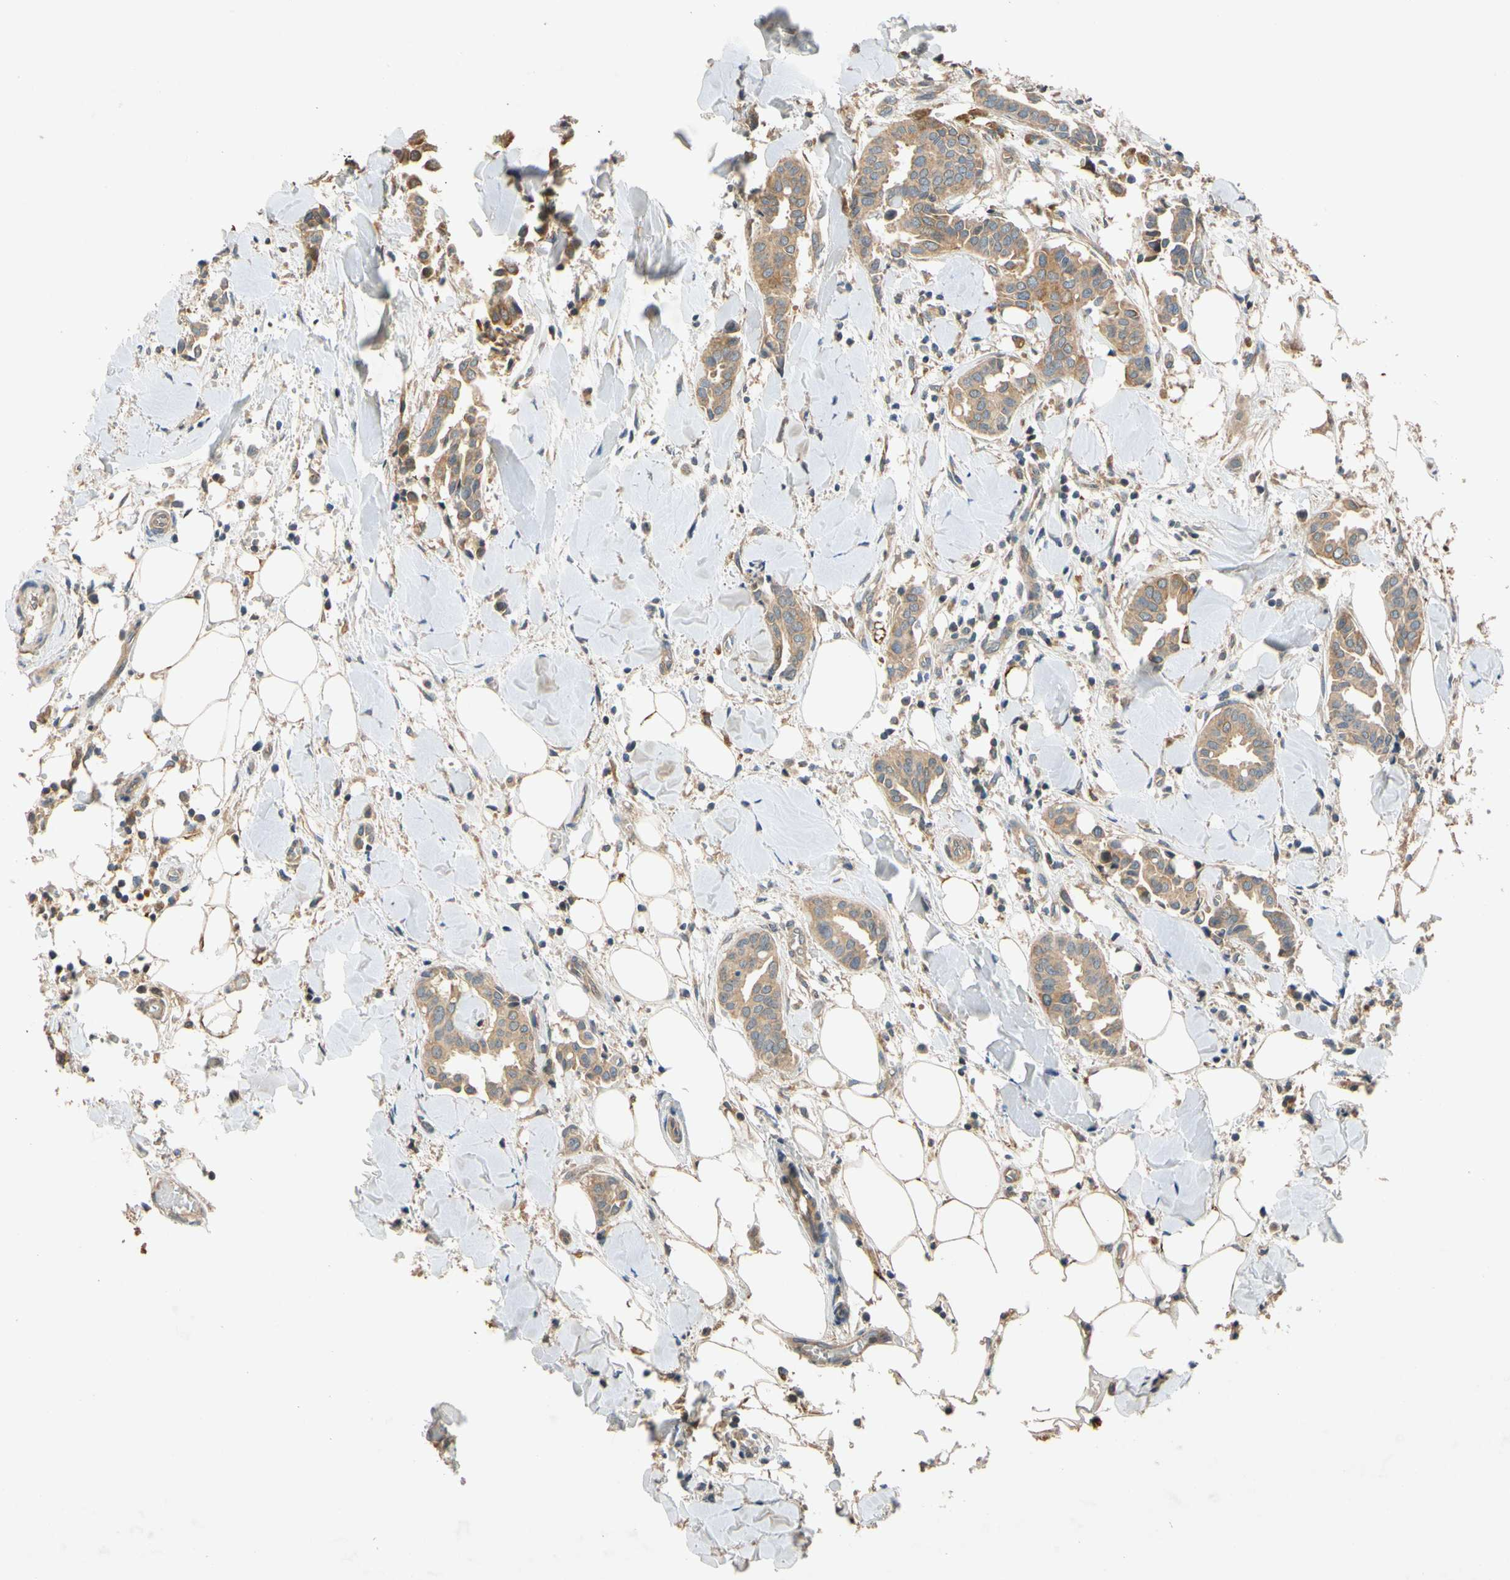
{"staining": {"intensity": "moderate", "quantity": ">75%", "location": "cytoplasmic/membranous"}, "tissue": "head and neck cancer", "cell_type": "Tumor cells", "image_type": "cancer", "snomed": [{"axis": "morphology", "description": "Adenocarcinoma, NOS"}, {"axis": "topography", "description": "Salivary gland"}, {"axis": "topography", "description": "Head-Neck"}], "caption": "This is a micrograph of immunohistochemistry (IHC) staining of head and neck cancer (adenocarcinoma), which shows moderate expression in the cytoplasmic/membranous of tumor cells.", "gene": "USP46", "patient": {"sex": "female", "age": 59}}